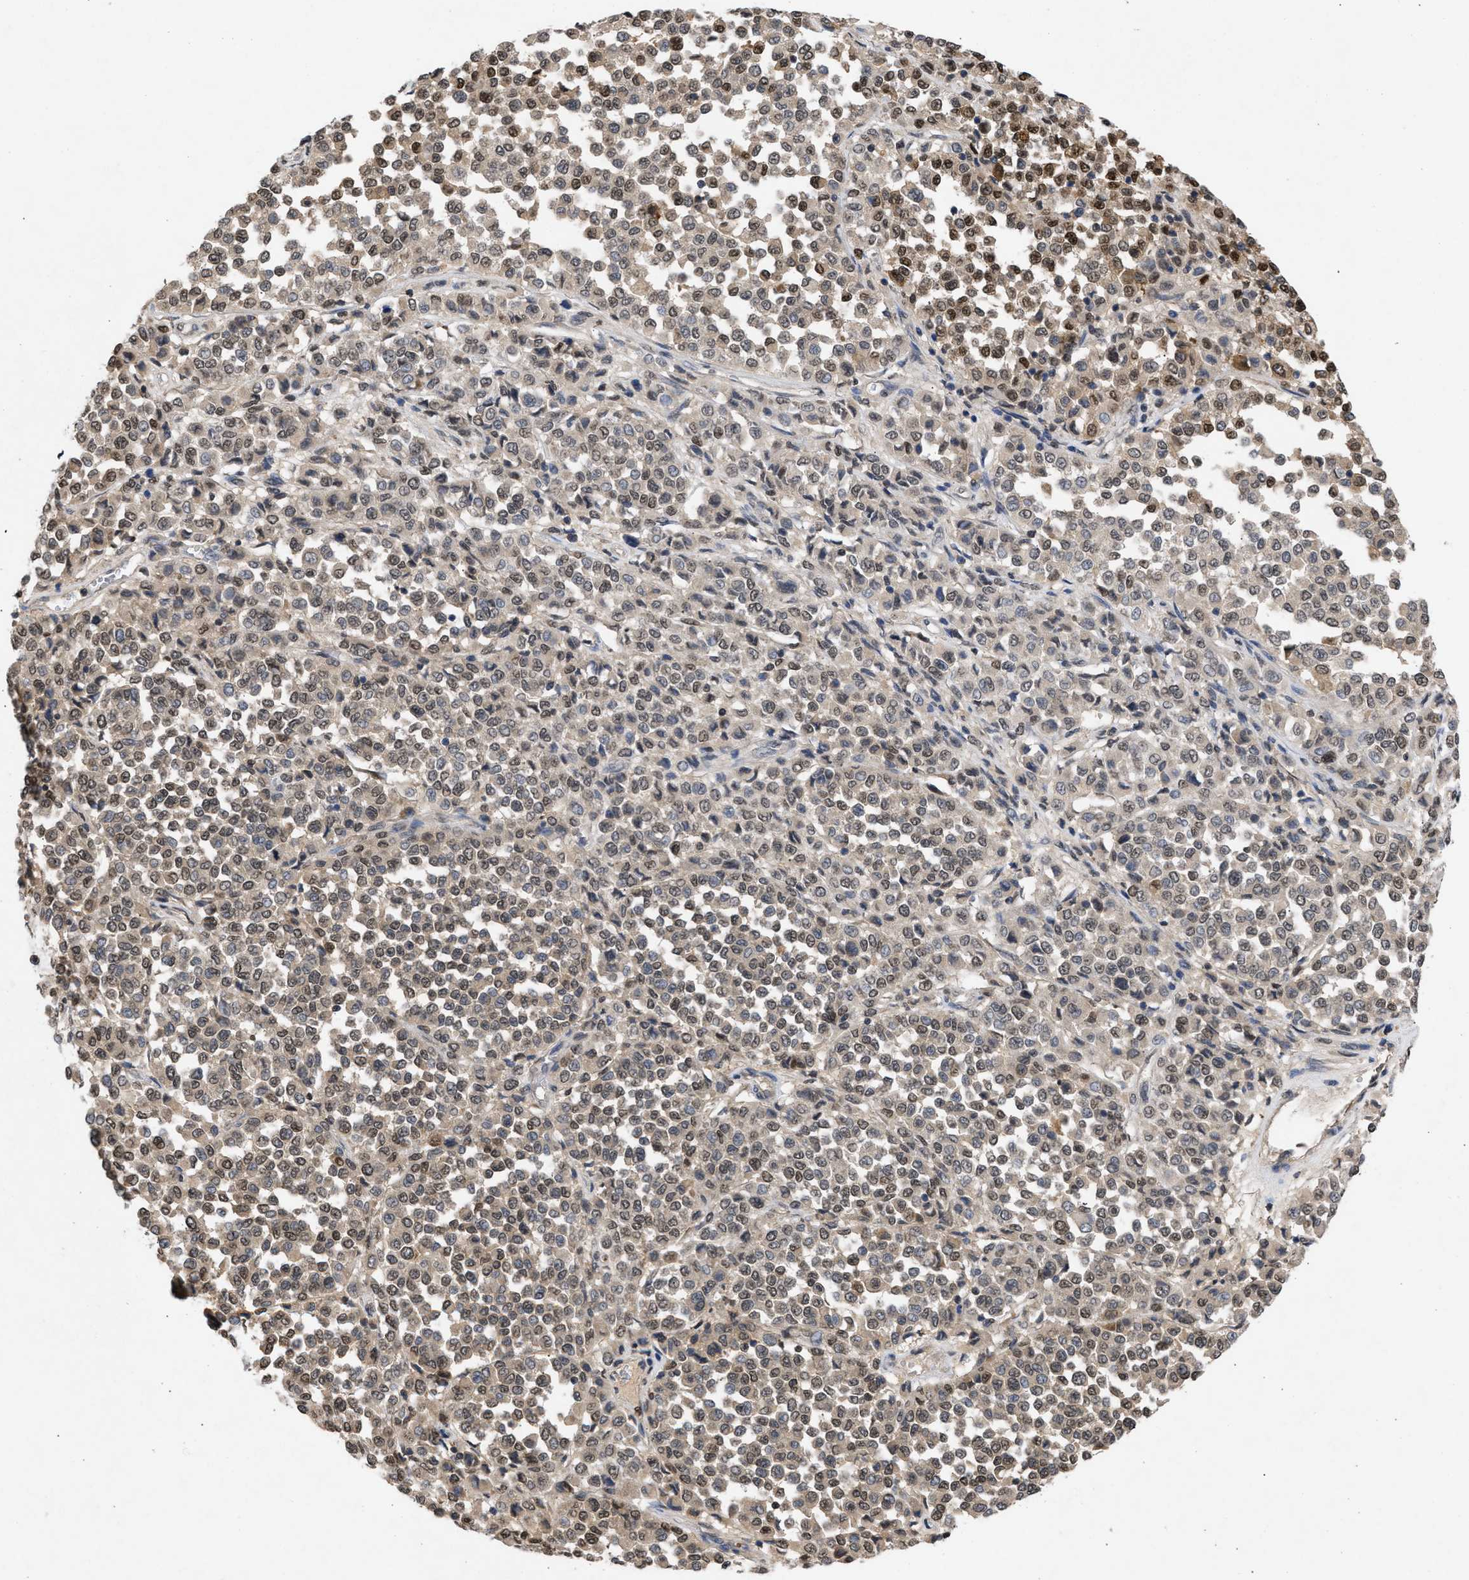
{"staining": {"intensity": "weak", "quantity": "25%-75%", "location": "cytoplasmic/membranous,nuclear"}, "tissue": "melanoma", "cell_type": "Tumor cells", "image_type": "cancer", "snomed": [{"axis": "morphology", "description": "Malignant melanoma, Metastatic site"}, {"axis": "topography", "description": "Pancreas"}], "caption": "Protein expression analysis of human melanoma reveals weak cytoplasmic/membranous and nuclear staining in approximately 25%-75% of tumor cells.", "gene": "NUP35", "patient": {"sex": "female", "age": 30}}